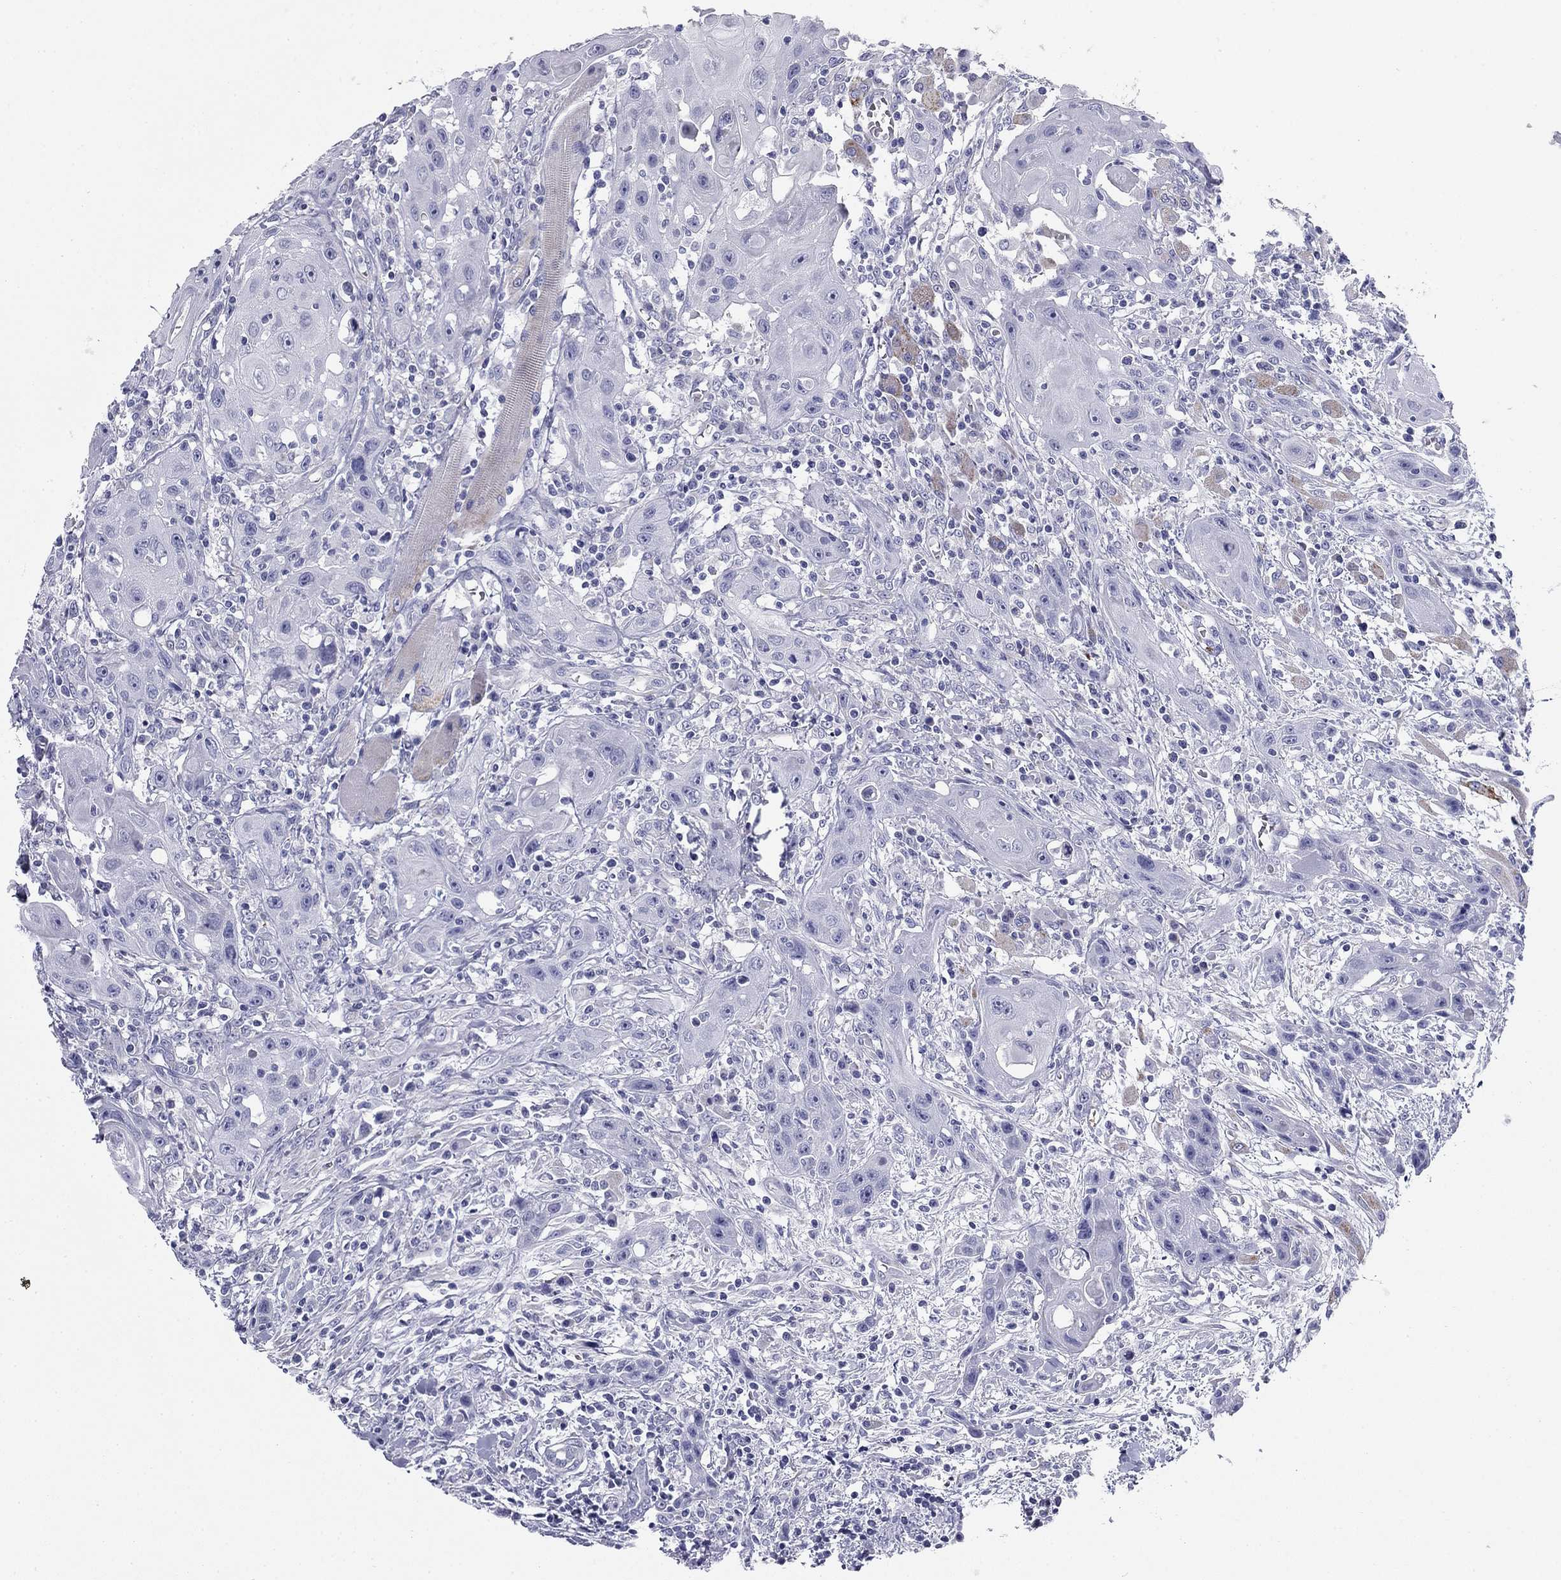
{"staining": {"intensity": "negative", "quantity": "none", "location": "none"}, "tissue": "head and neck cancer", "cell_type": "Tumor cells", "image_type": "cancer", "snomed": [{"axis": "morphology", "description": "Normal tissue, NOS"}, {"axis": "morphology", "description": "Squamous cell carcinoma, NOS"}, {"axis": "topography", "description": "Oral tissue"}, {"axis": "topography", "description": "Head-Neck"}], "caption": "This is an IHC micrograph of human head and neck cancer. There is no expression in tumor cells.", "gene": "ZP2", "patient": {"sex": "male", "age": 71}}